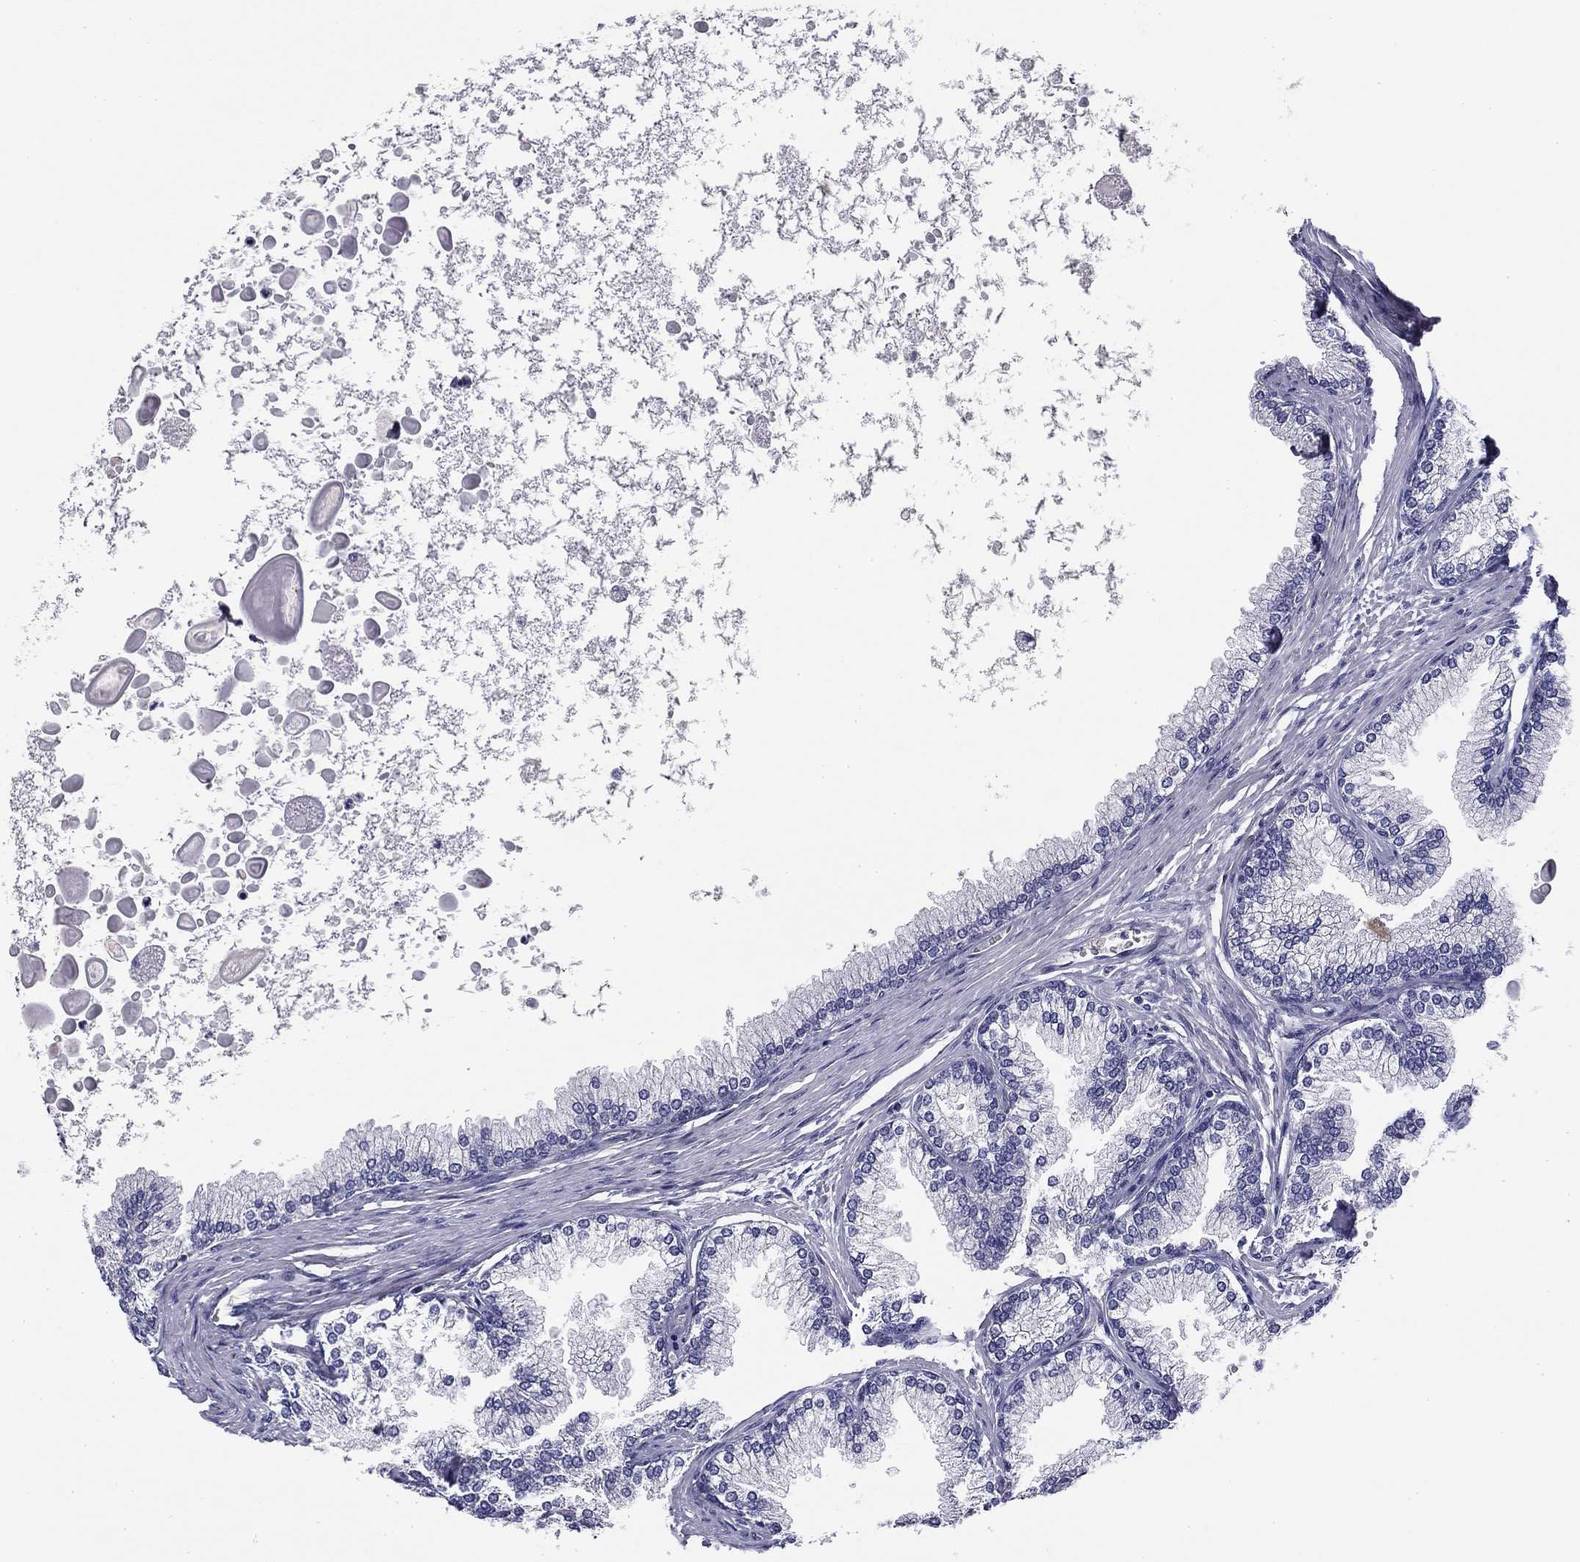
{"staining": {"intensity": "moderate", "quantity": "<25%", "location": "nuclear"}, "tissue": "prostate", "cell_type": "Glandular cells", "image_type": "normal", "snomed": [{"axis": "morphology", "description": "Normal tissue, NOS"}, {"axis": "topography", "description": "Prostate"}], "caption": "Moderate nuclear staining for a protein is present in about <25% of glandular cells of normal prostate using immunohistochemistry (IHC).", "gene": "CPLX4", "patient": {"sex": "male", "age": 72}}